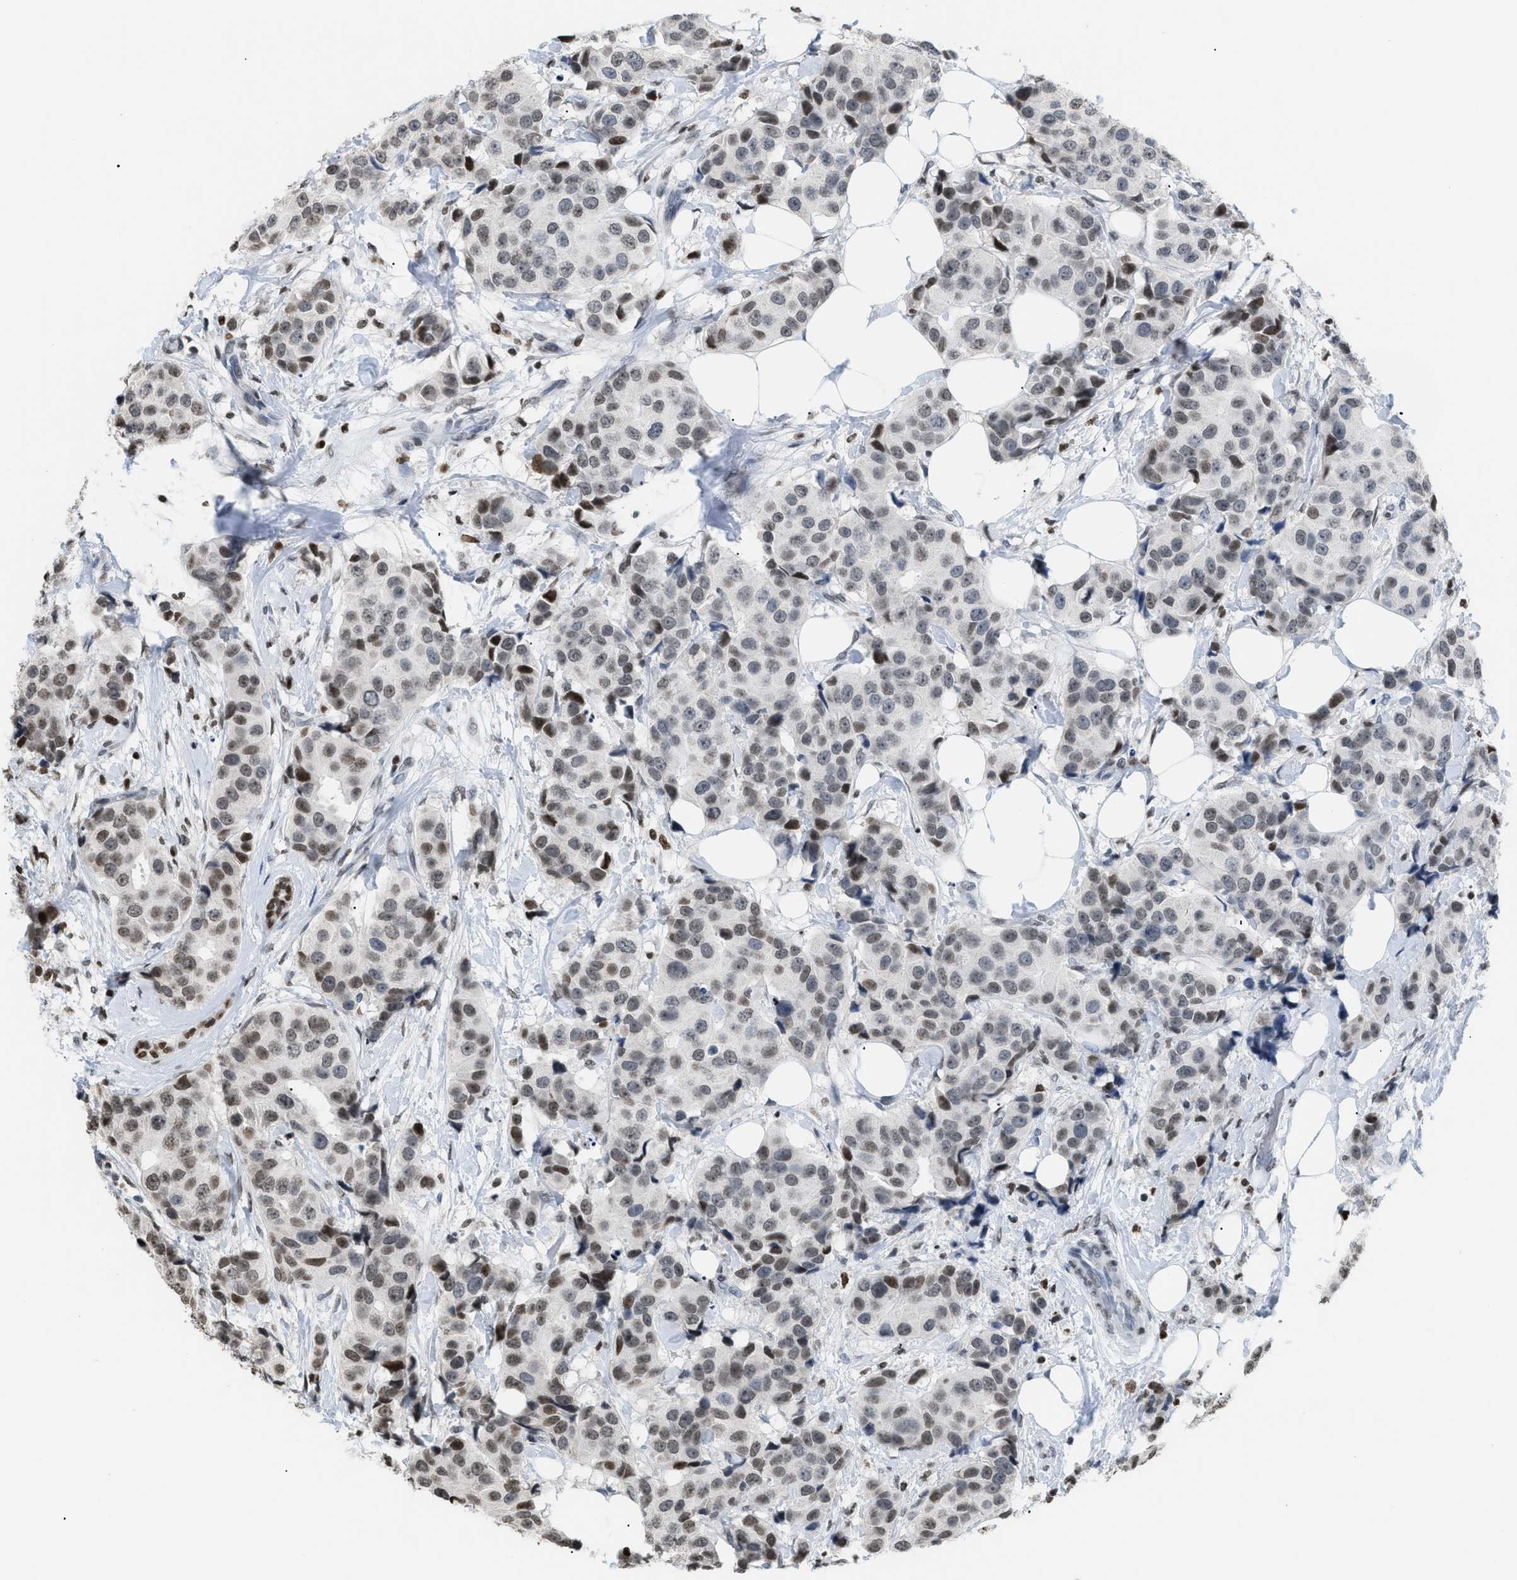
{"staining": {"intensity": "moderate", "quantity": ">75%", "location": "nuclear"}, "tissue": "breast cancer", "cell_type": "Tumor cells", "image_type": "cancer", "snomed": [{"axis": "morphology", "description": "Normal tissue, NOS"}, {"axis": "morphology", "description": "Duct carcinoma"}, {"axis": "topography", "description": "Breast"}], "caption": "Protein staining of breast invasive ductal carcinoma tissue reveals moderate nuclear staining in approximately >75% of tumor cells.", "gene": "HMGN2", "patient": {"sex": "female", "age": 39}}